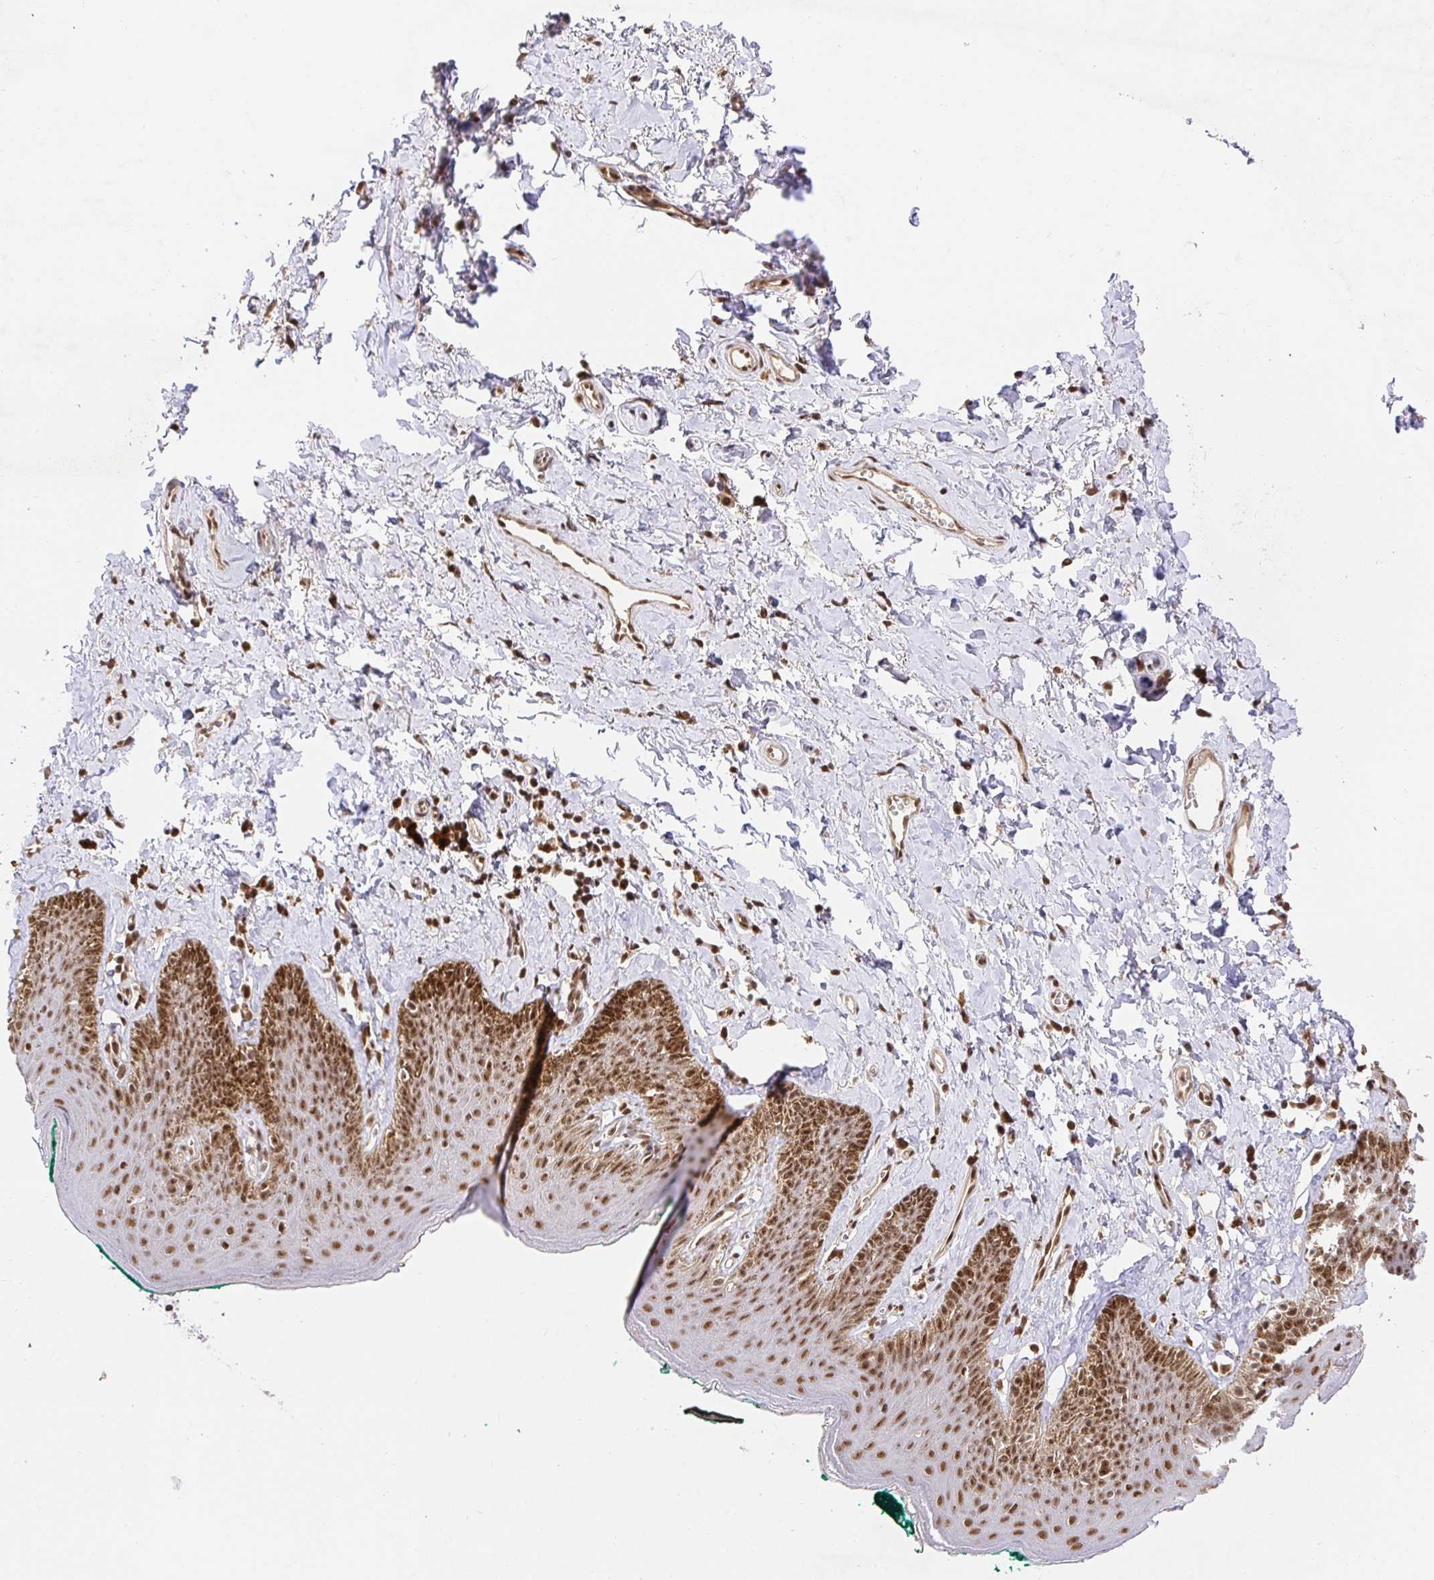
{"staining": {"intensity": "strong", "quantity": ">75%", "location": "nuclear"}, "tissue": "skin", "cell_type": "Epidermal cells", "image_type": "normal", "snomed": [{"axis": "morphology", "description": "Normal tissue, NOS"}, {"axis": "topography", "description": "Vulva"}, {"axis": "topography", "description": "Peripheral nerve tissue"}], "caption": "Brown immunohistochemical staining in normal skin reveals strong nuclear staining in about >75% of epidermal cells. (DAB IHC with brightfield microscopy, high magnification).", "gene": "USF1", "patient": {"sex": "female", "age": 66}}